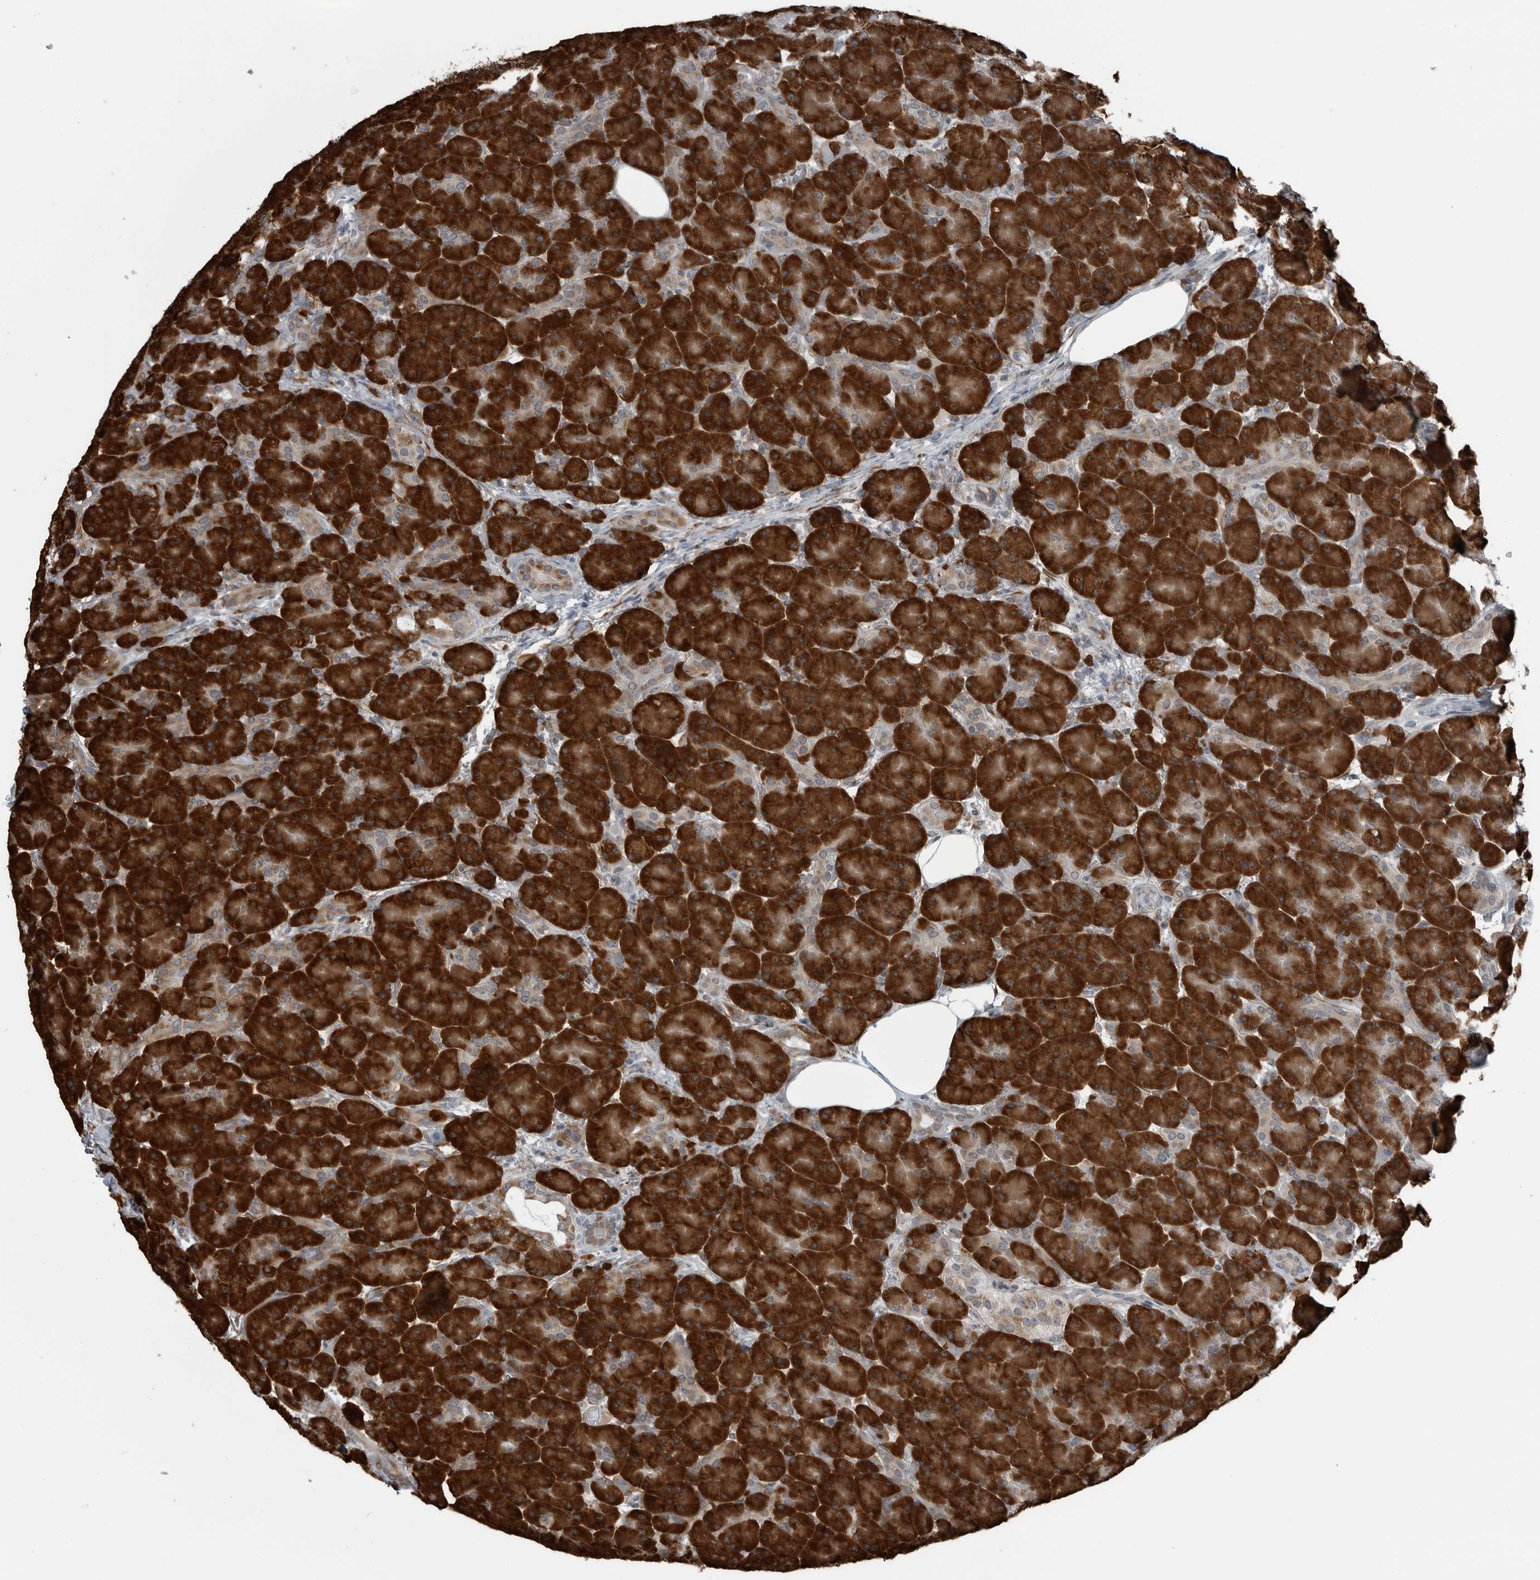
{"staining": {"intensity": "strong", "quantity": ">75%", "location": "cytoplasmic/membranous"}, "tissue": "pancreas", "cell_type": "Exocrine glandular cells", "image_type": "normal", "snomed": [{"axis": "morphology", "description": "Normal tissue, NOS"}, {"axis": "topography", "description": "Pancreas"}], "caption": "A high amount of strong cytoplasmic/membranous expression is seen in approximately >75% of exocrine glandular cells in benign pancreas. Immunohistochemistry (ihc) stains the protein in brown and the nuclei are stained blue.", "gene": "CEP85", "patient": {"sex": "male", "age": 63}}